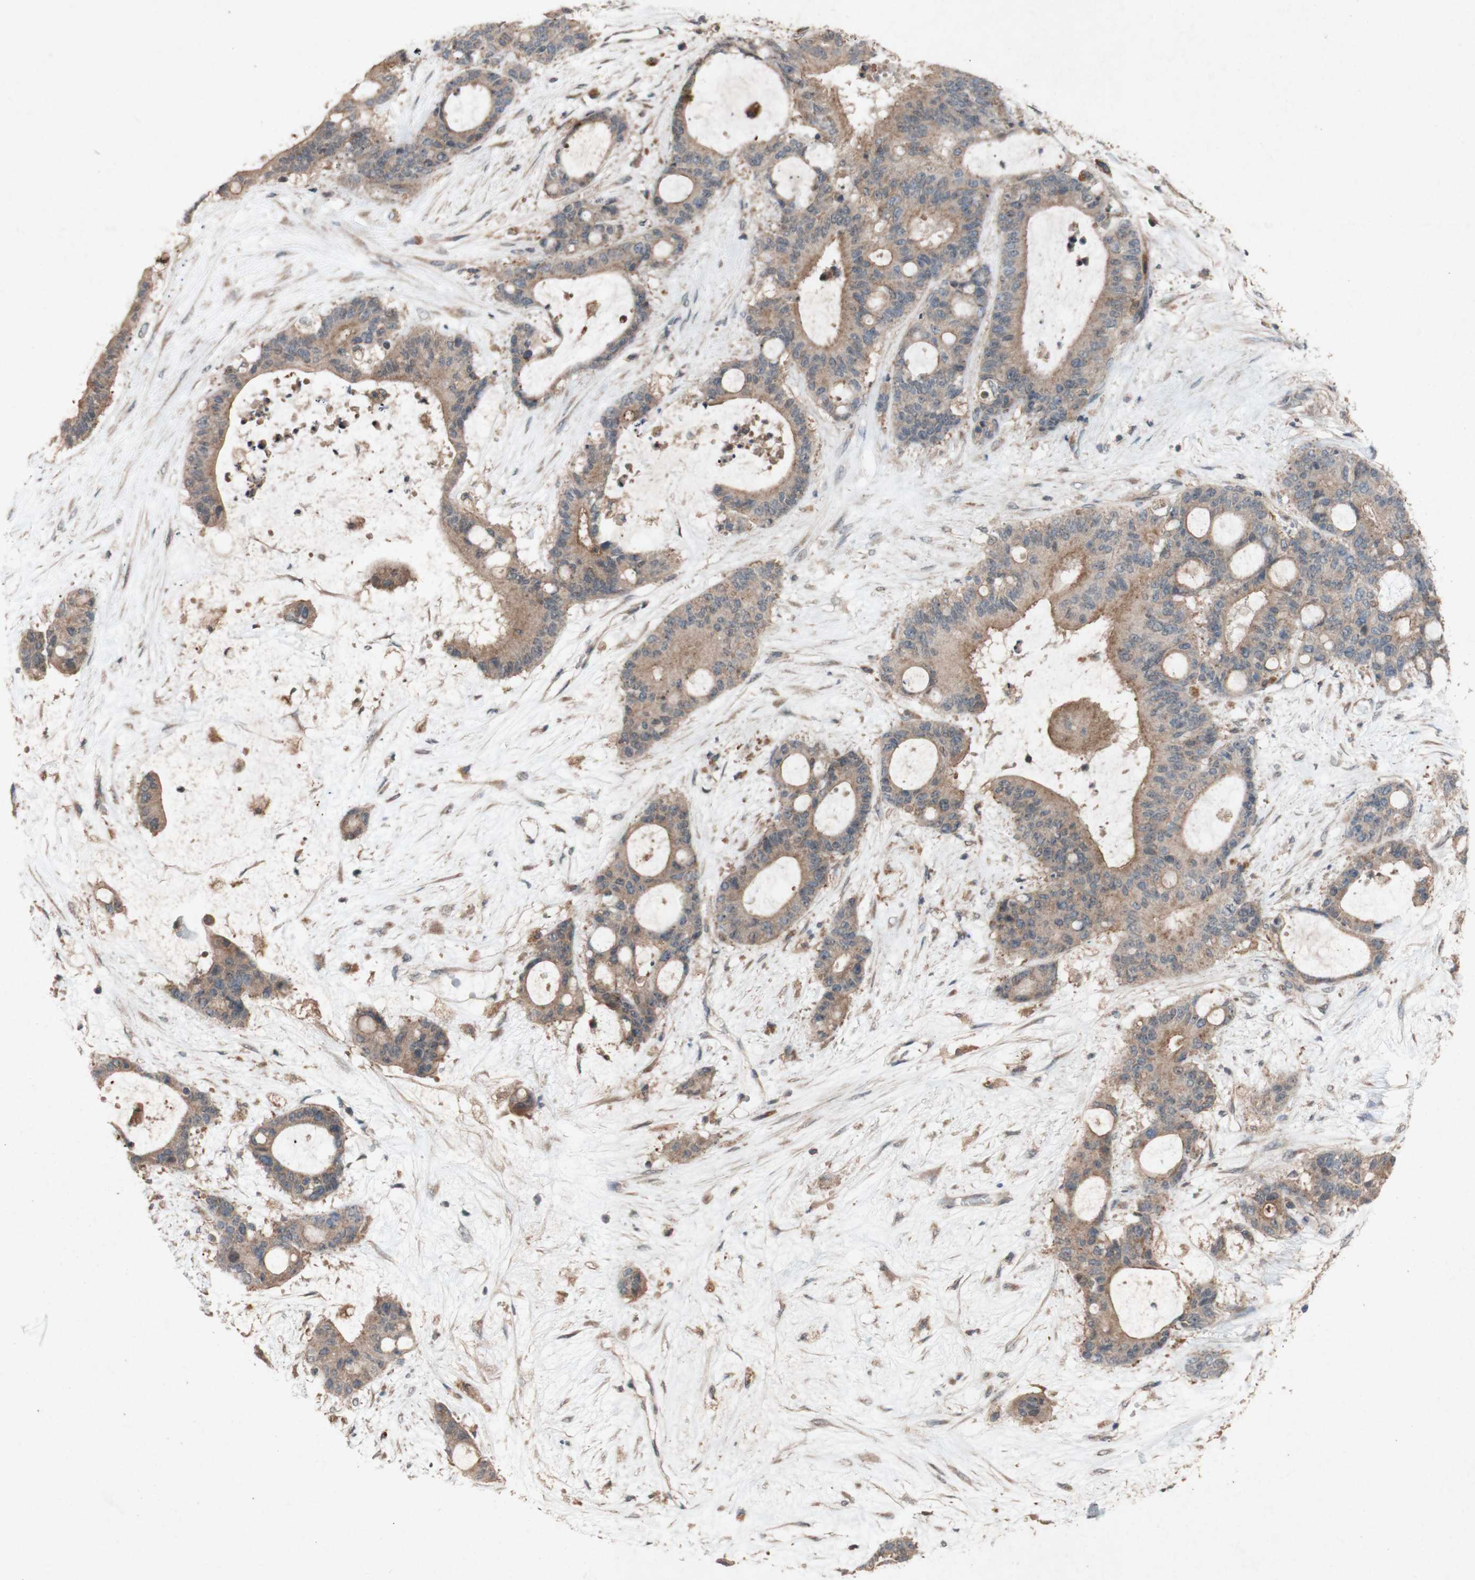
{"staining": {"intensity": "moderate", "quantity": ">75%", "location": "cytoplasmic/membranous"}, "tissue": "liver cancer", "cell_type": "Tumor cells", "image_type": "cancer", "snomed": [{"axis": "morphology", "description": "Cholangiocarcinoma"}, {"axis": "topography", "description": "Liver"}], "caption": "Immunohistochemical staining of liver cancer shows moderate cytoplasmic/membranous protein staining in about >75% of tumor cells. (Stains: DAB (3,3'-diaminobenzidine) in brown, nuclei in blue, Microscopy: brightfield microscopy at high magnification).", "gene": "ATP6V1F", "patient": {"sex": "female", "age": 73}}